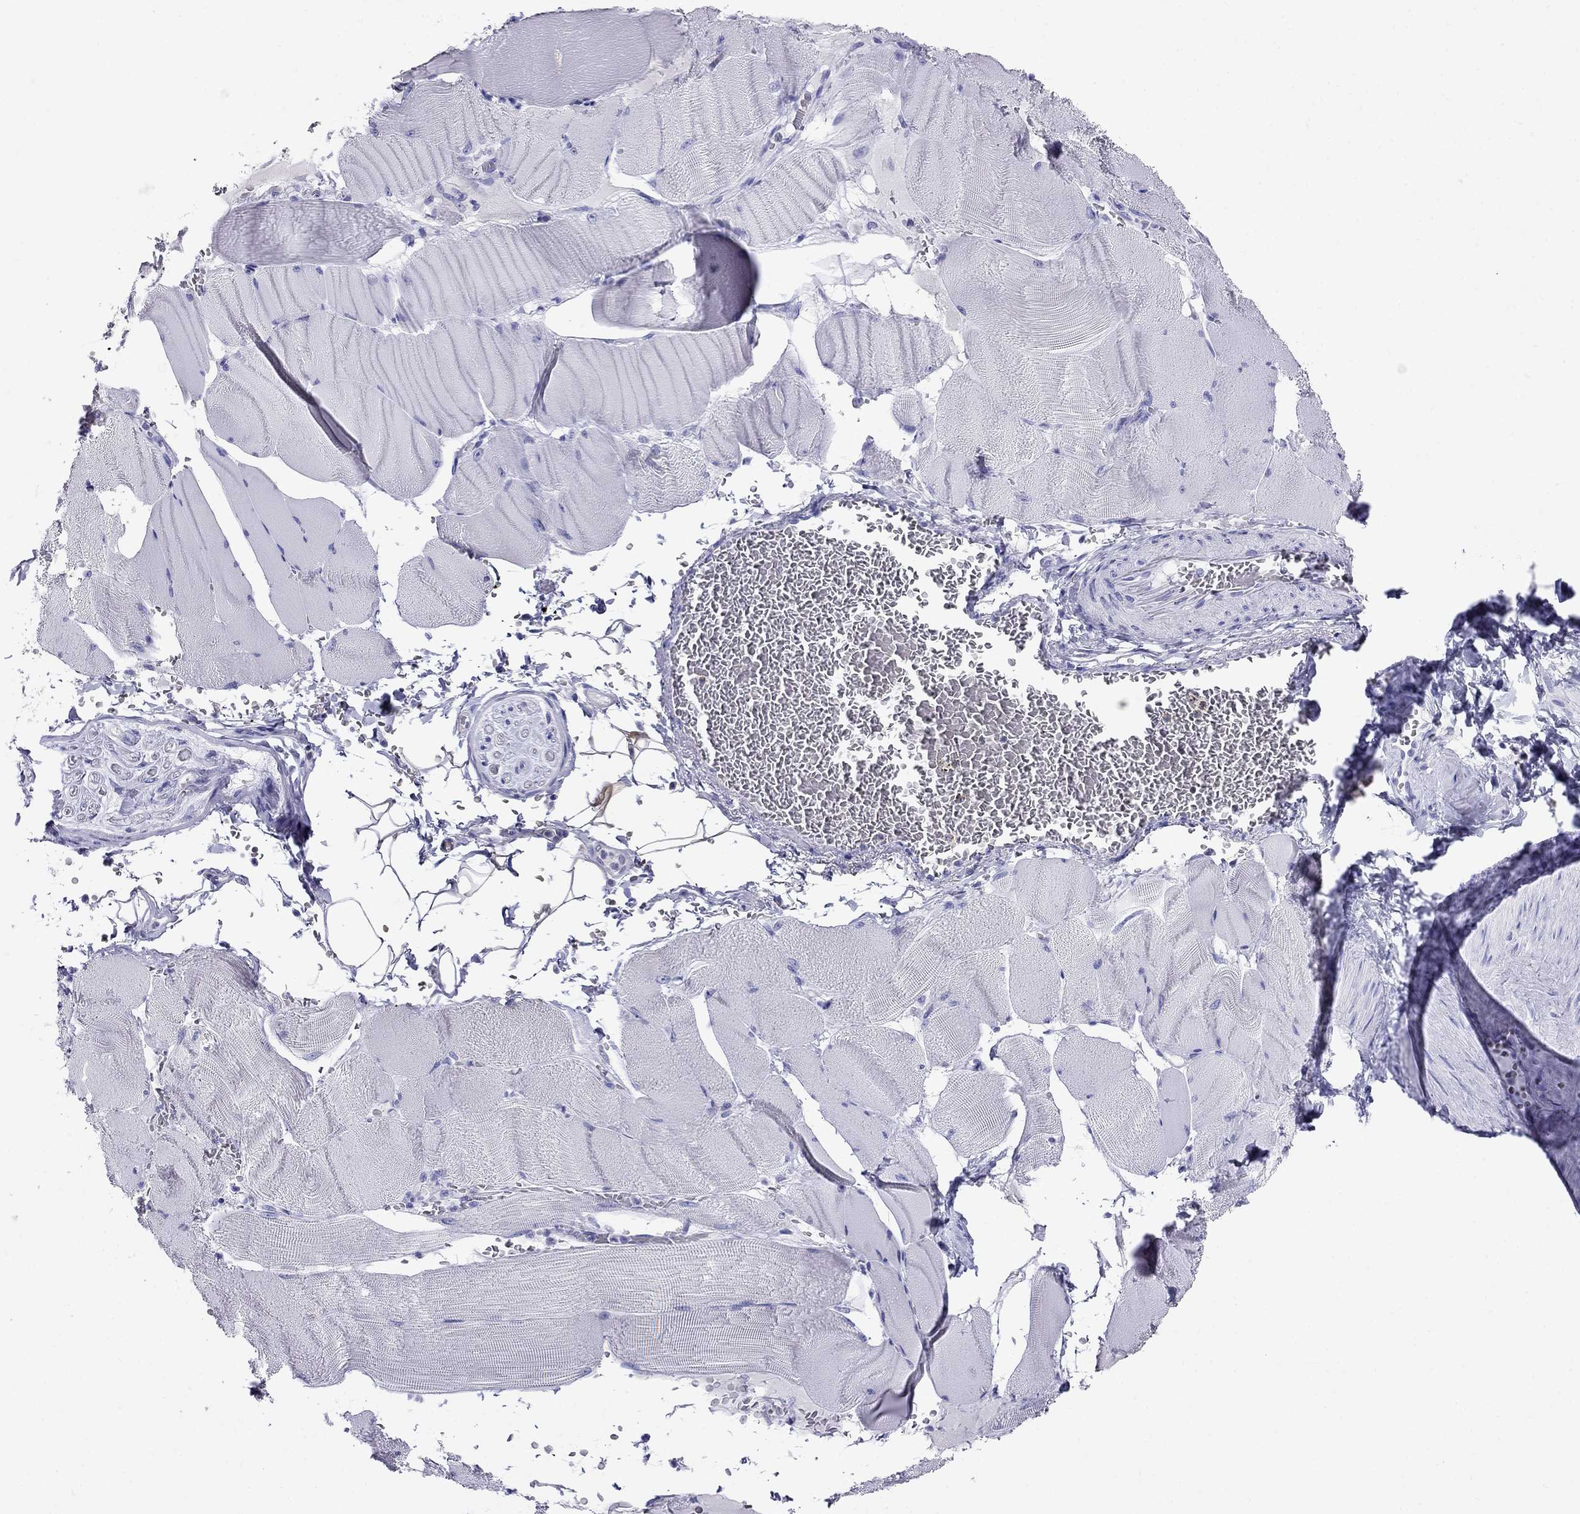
{"staining": {"intensity": "negative", "quantity": "none", "location": "none"}, "tissue": "skeletal muscle", "cell_type": "Myocytes", "image_type": "normal", "snomed": [{"axis": "morphology", "description": "Normal tissue, NOS"}, {"axis": "topography", "description": "Skeletal muscle"}], "caption": "This is a photomicrograph of immunohistochemistry staining of benign skeletal muscle, which shows no expression in myocytes.", "gene": "MC5R", "patient": {"sex": "male", "age": 56}}